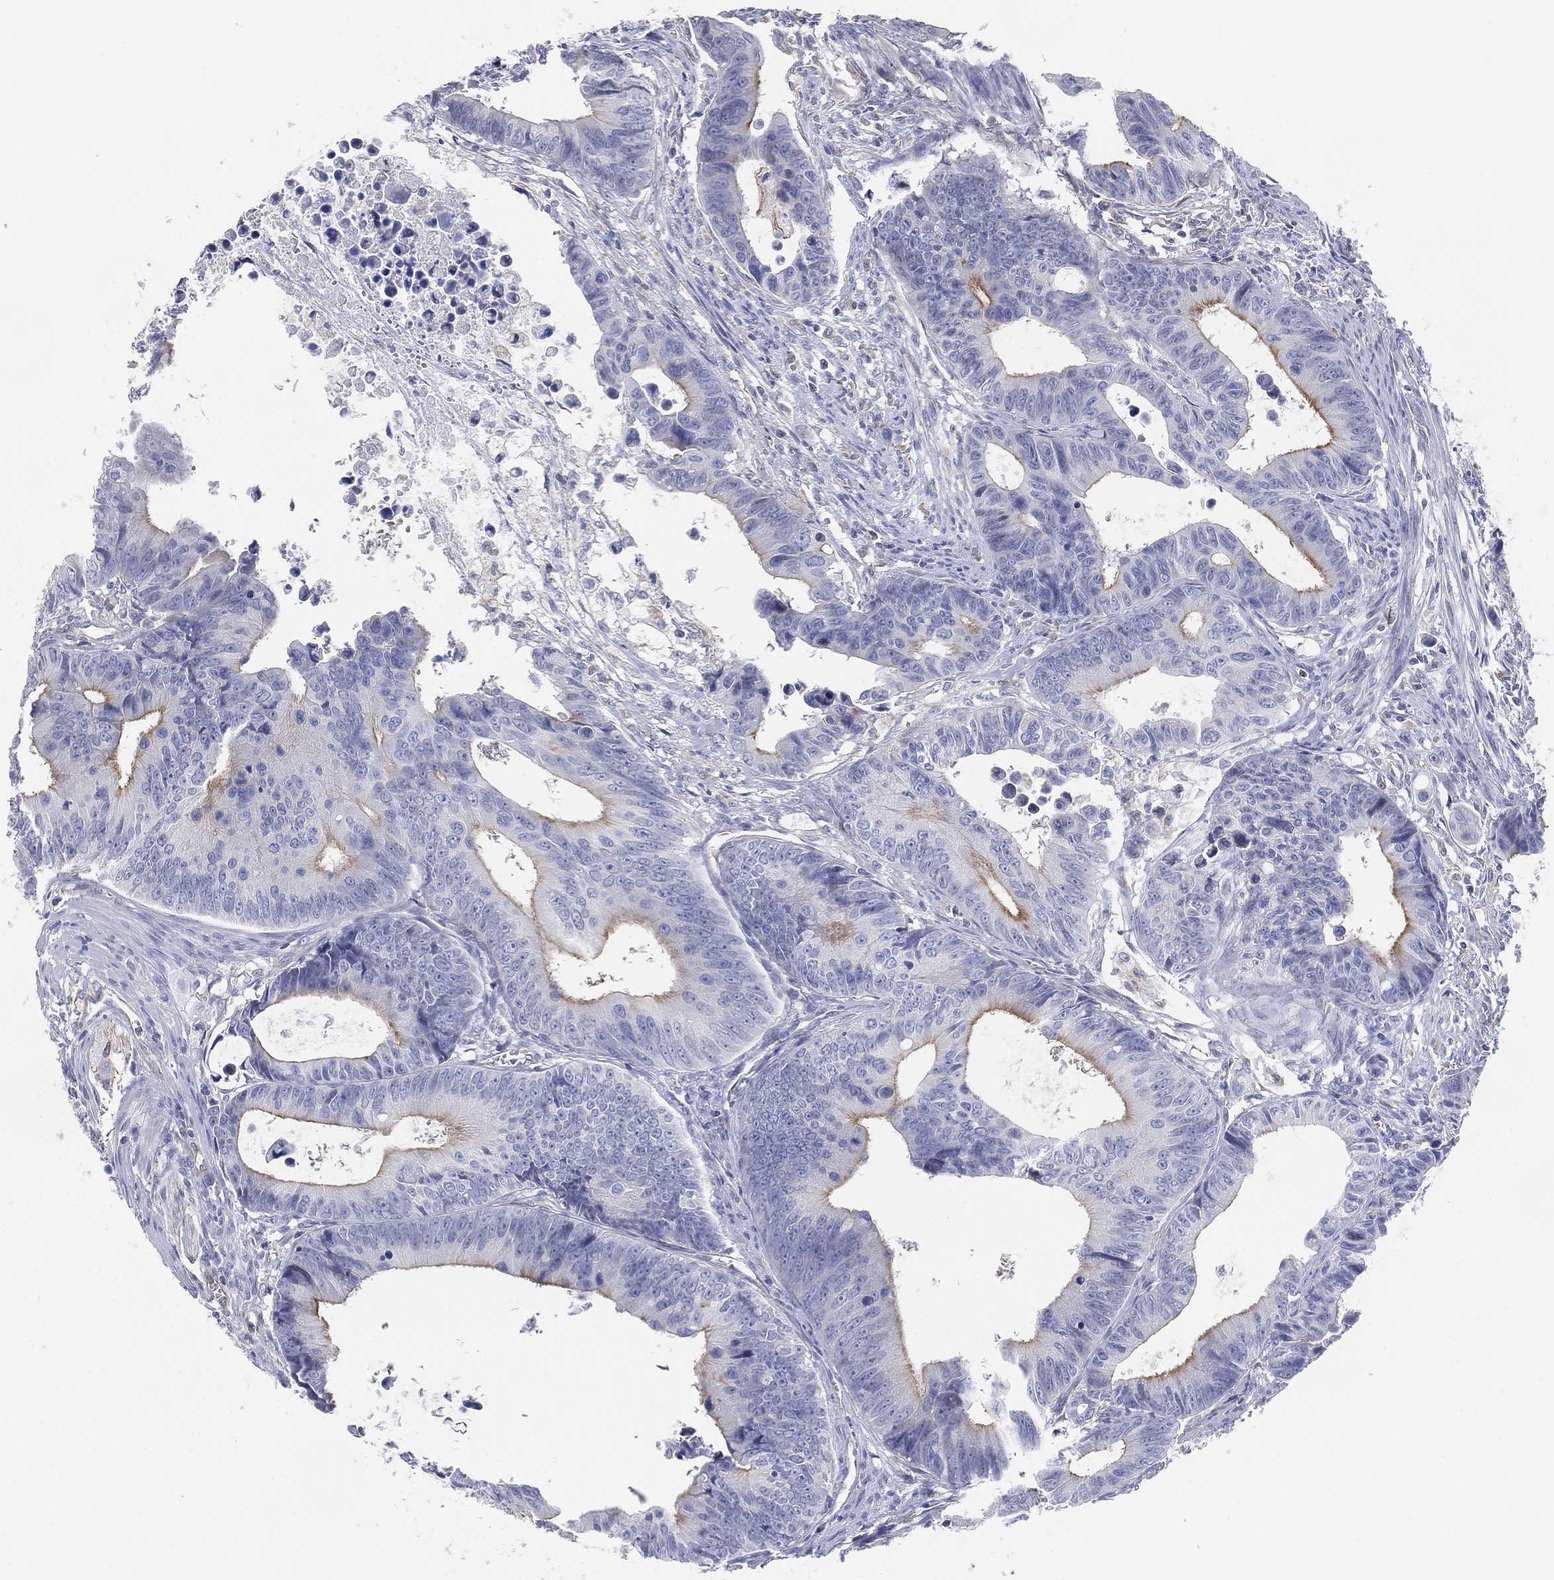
{"staining": {"intensity": "moderate", "quantity": "<25%", "location": "cytoplasmic/membranous"}, "tissue": "colorectal cancer", "cell_type": "Tumor cells", "image_type": "cancer", "snomed": [{"axis": "morphology", "description": "Adenocarcinoma, NOS"}, {"axis": "topography", "description": "Colon"}], "caption": "Immunohistochemical staining of human colorectal cancer demonstrates moderate cytoplasmic/membranous protein expression in about <25% of tumor cells. (DAB (3,3'-diaminobenzidine) = brown stain, brightfield microscopy at high magnification).", "gene": "CFTR", "patient": {"sex": "female", "age": 87}}